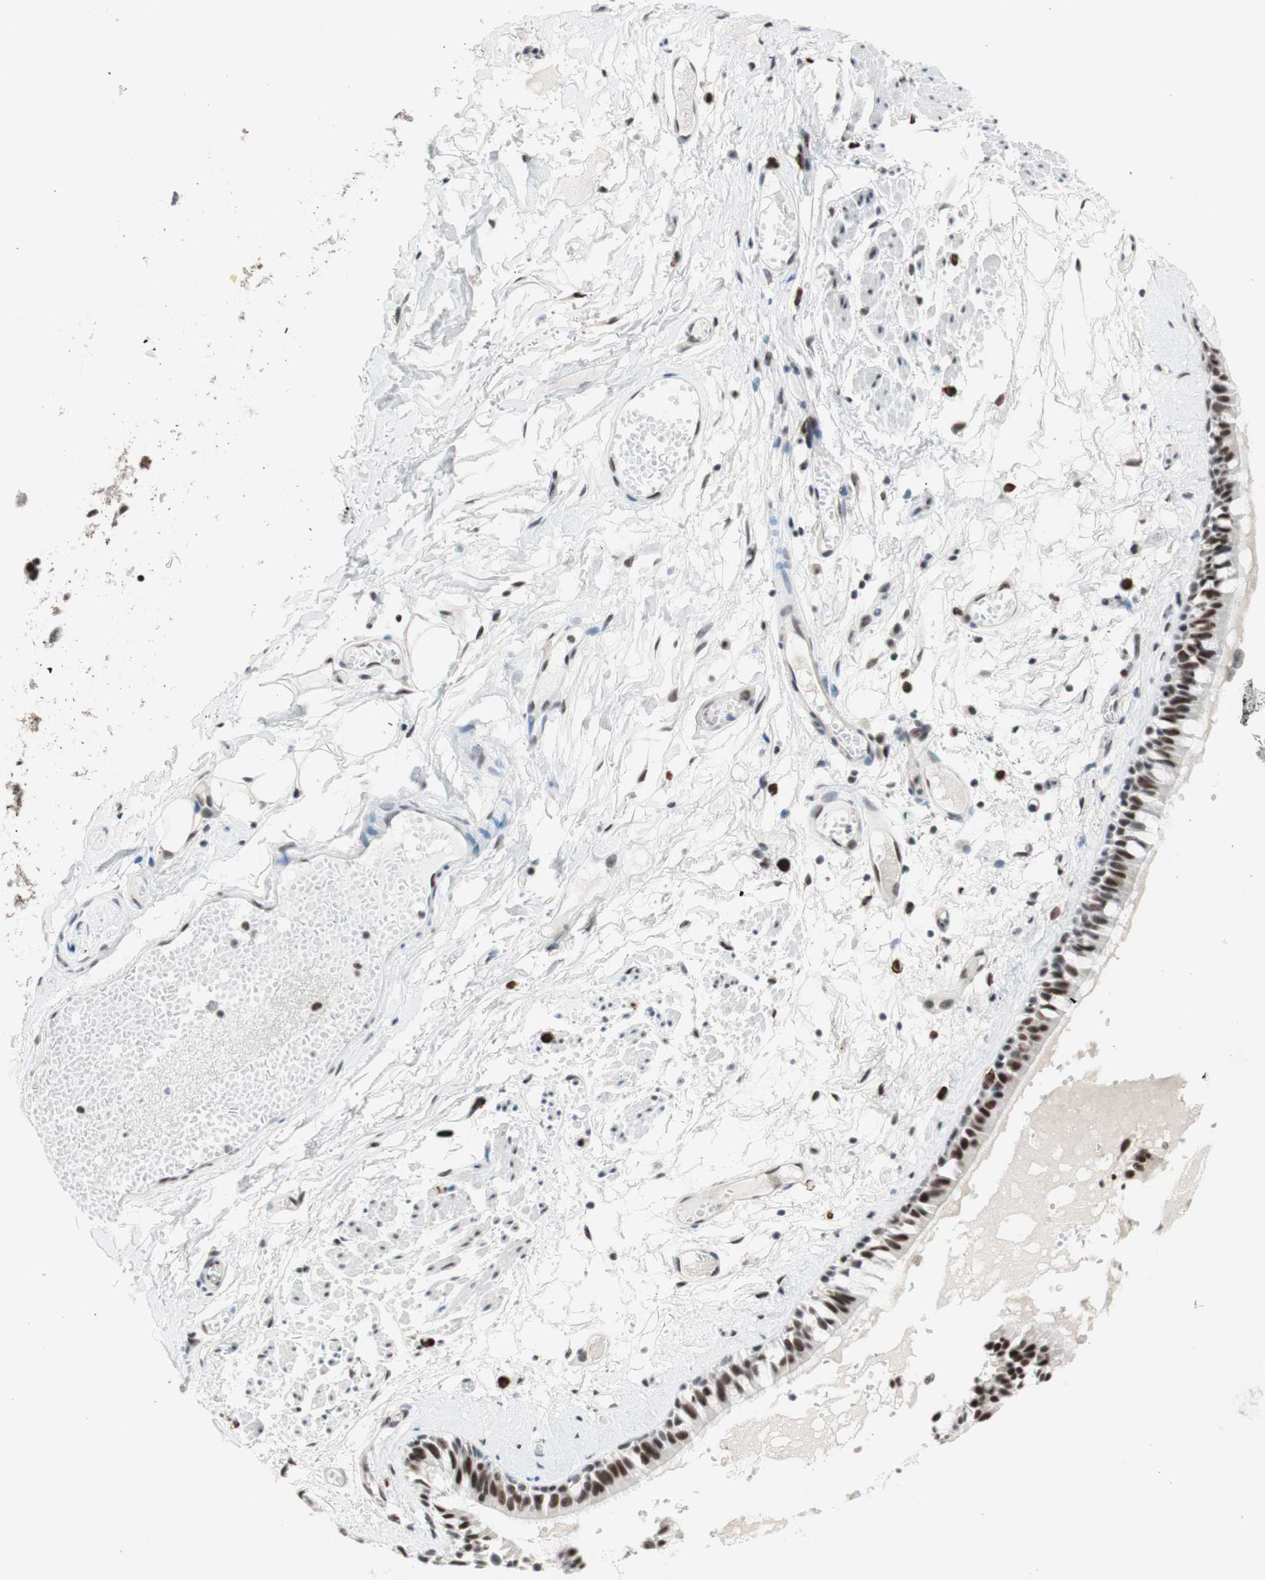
{"staining": {"intensity": "strong", "quantity": ">75%", "location": "nuclear"}, "tissue": "bronchus", "cell_type": "Respiratory epithelial cells", "image_type": "normal", "snomed": [{"axis": "morphology", "description": "Normal tissue, NOS"}, {"axis": "morphology", "description": "Inflammation, NOS"}, {"axis": "topography", "description": "Cartilage tissue"}, {"axis": "topography", "description": "Lung"}], "caption": "Protein expression analysis of benign bronchus reveals strong nuclear staining in about >75% of respiratory epithelial cells.", "gene": "PRPF19", "patient": {"sex": "male", "age": 71}}